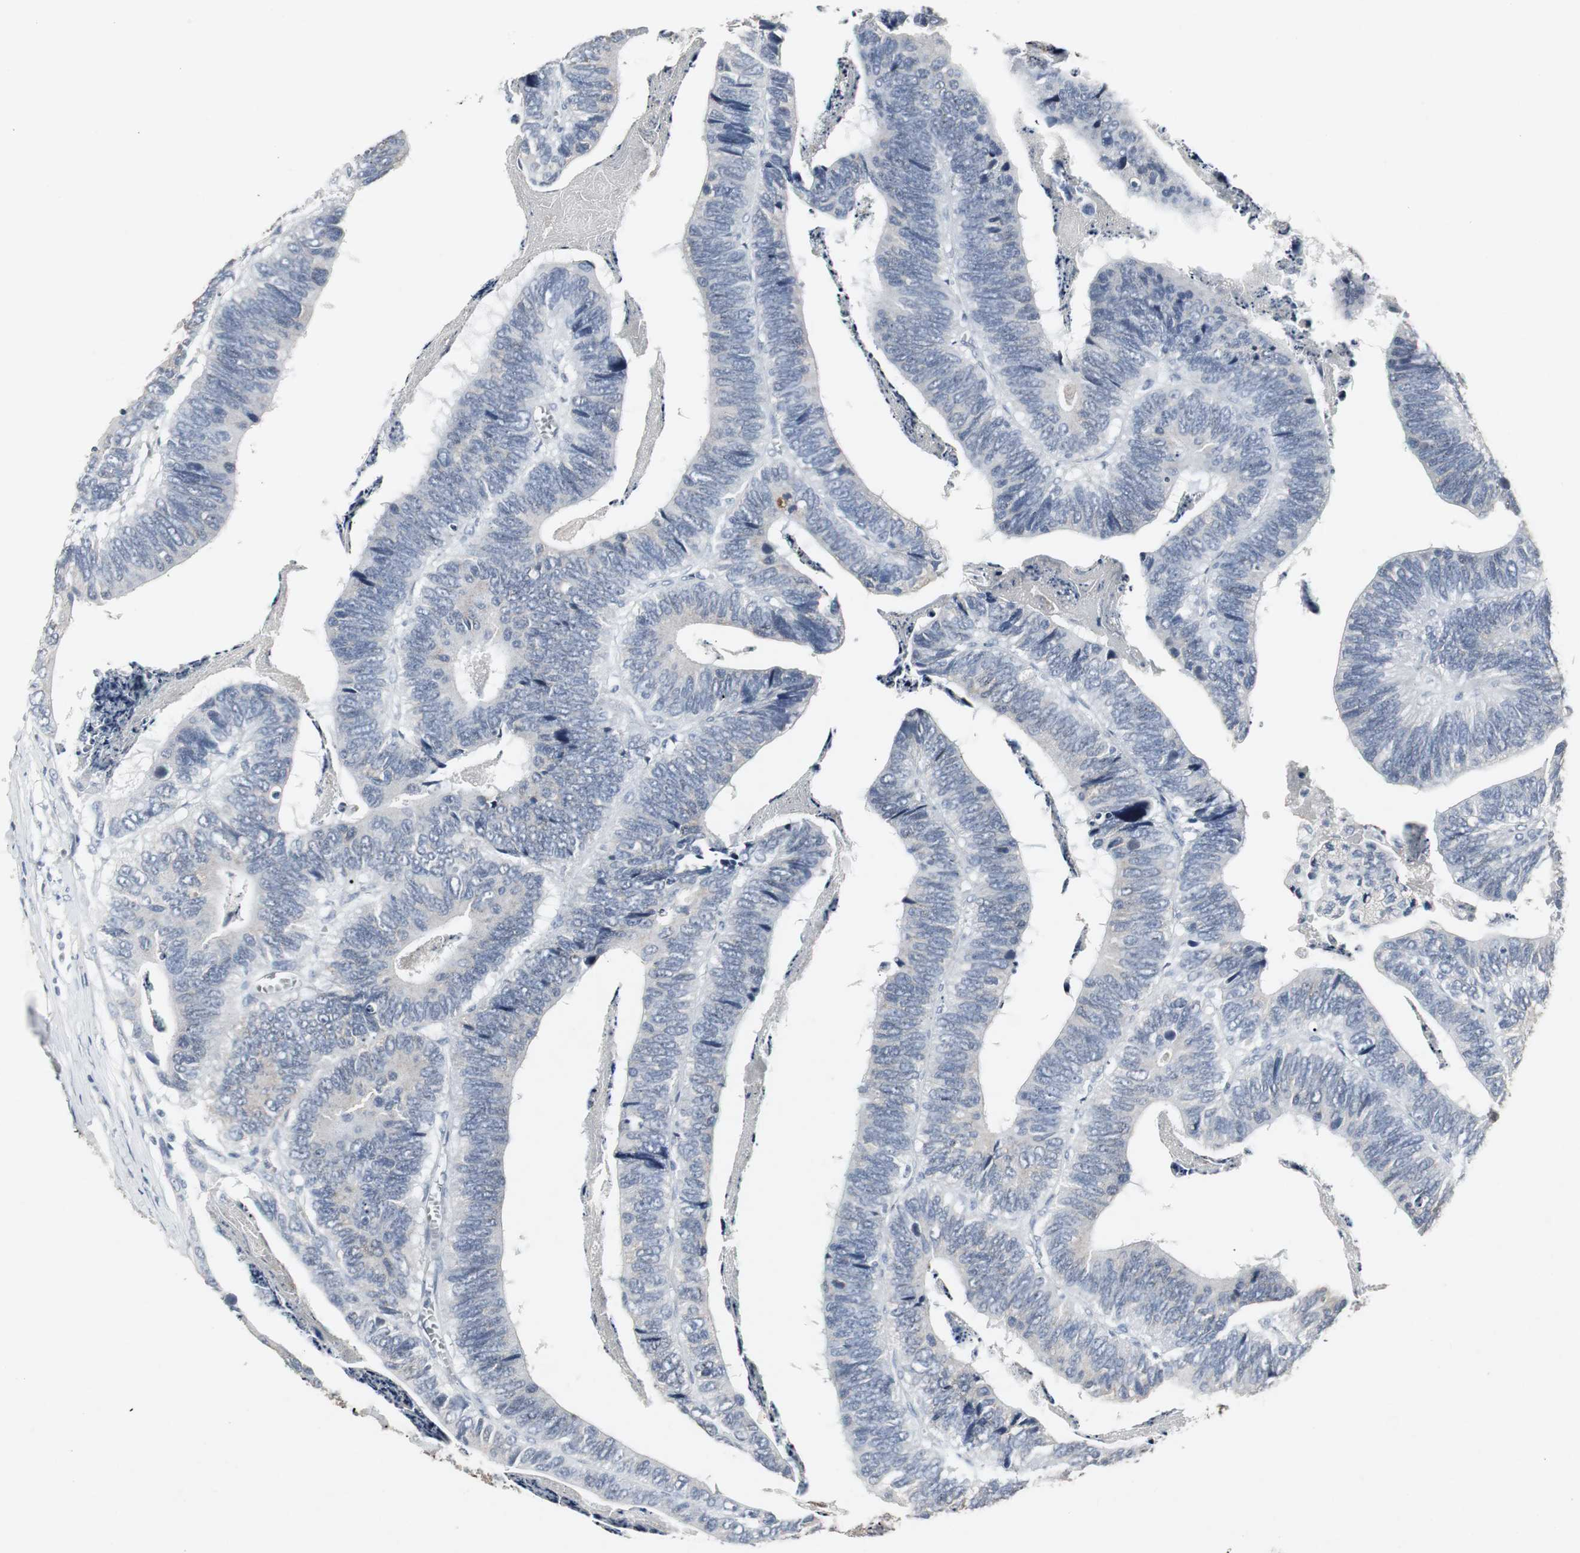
{"staining": {"intensity": "negative", "quantity": "none", "location": "none"}, "tissue": "colorectal cancer", "cell_type": "Tumor cells", "image_type": "cancer", "snomed": [{"axis": "morphology", "description": "Adenocarcinoma, NOS"}, {"axis": "topography", "description": "Colon"}], "caption": "An immunohistochemistry histopathology image of colorectal cancer (adenocarcinoma) is shown. There is no staining in tumor cells of colorectal cancer (adenocarcinoma).", "gene": "ACAA1", "patient": {"sex": "male", "age": 72}}